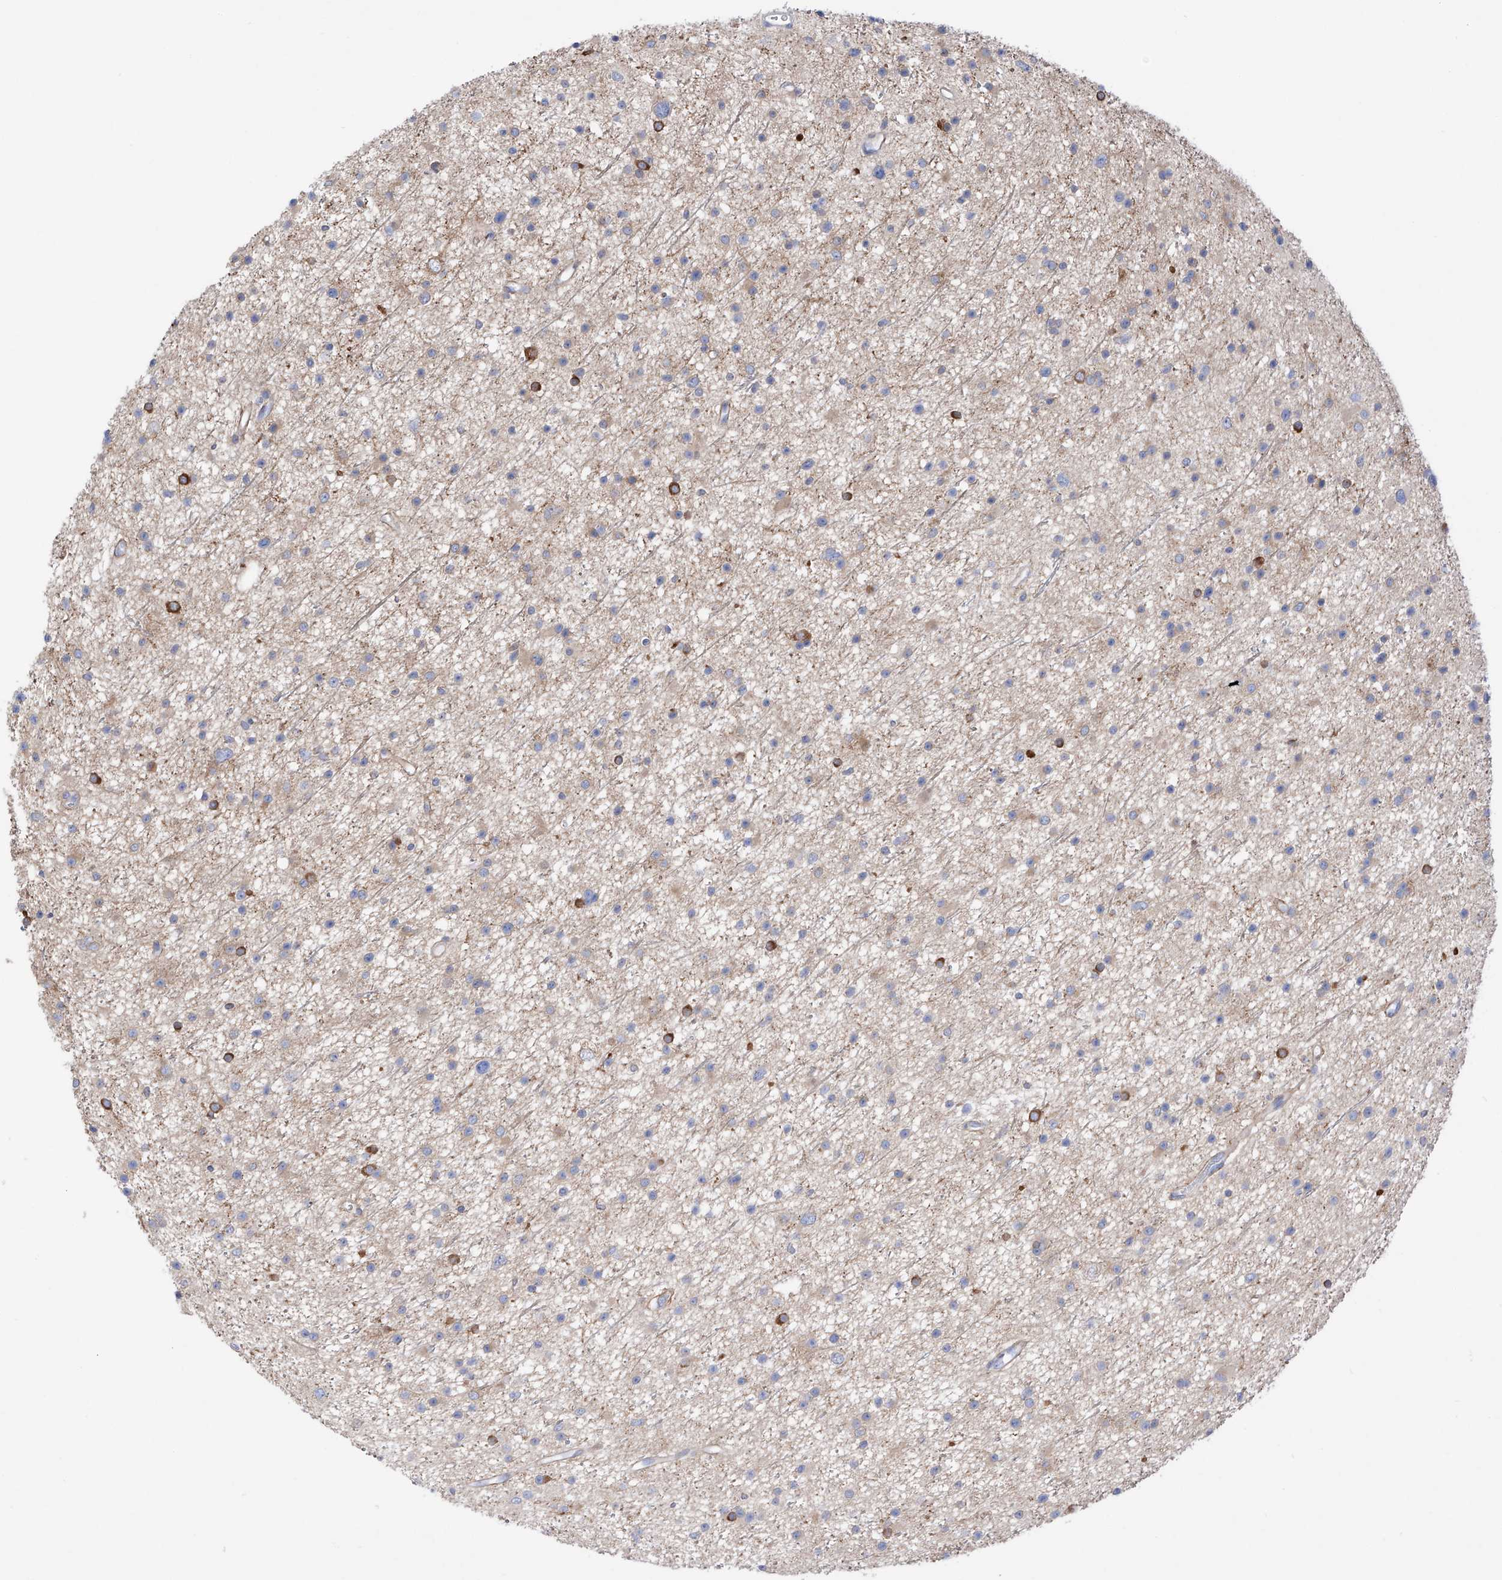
{"staining": {"intensity": "weak", "quantity": "<25%", "location": "cytoplasmic/membranous"}, "tissue": "glioma", "cell_type": "Tumor cells", "image_type": "cancer", "snomed": [{"axis": "morphology", "description": "Glioma, malignant, Low grade"}, {"axis": "topography", "description": "Cerebral cortex"}], "caption": "Glioma was stained to show a protein in brown. There is no significant staining in tumor cells.", "gene": "ZNF653", "patient": {"sex": "female", "age": 39}}